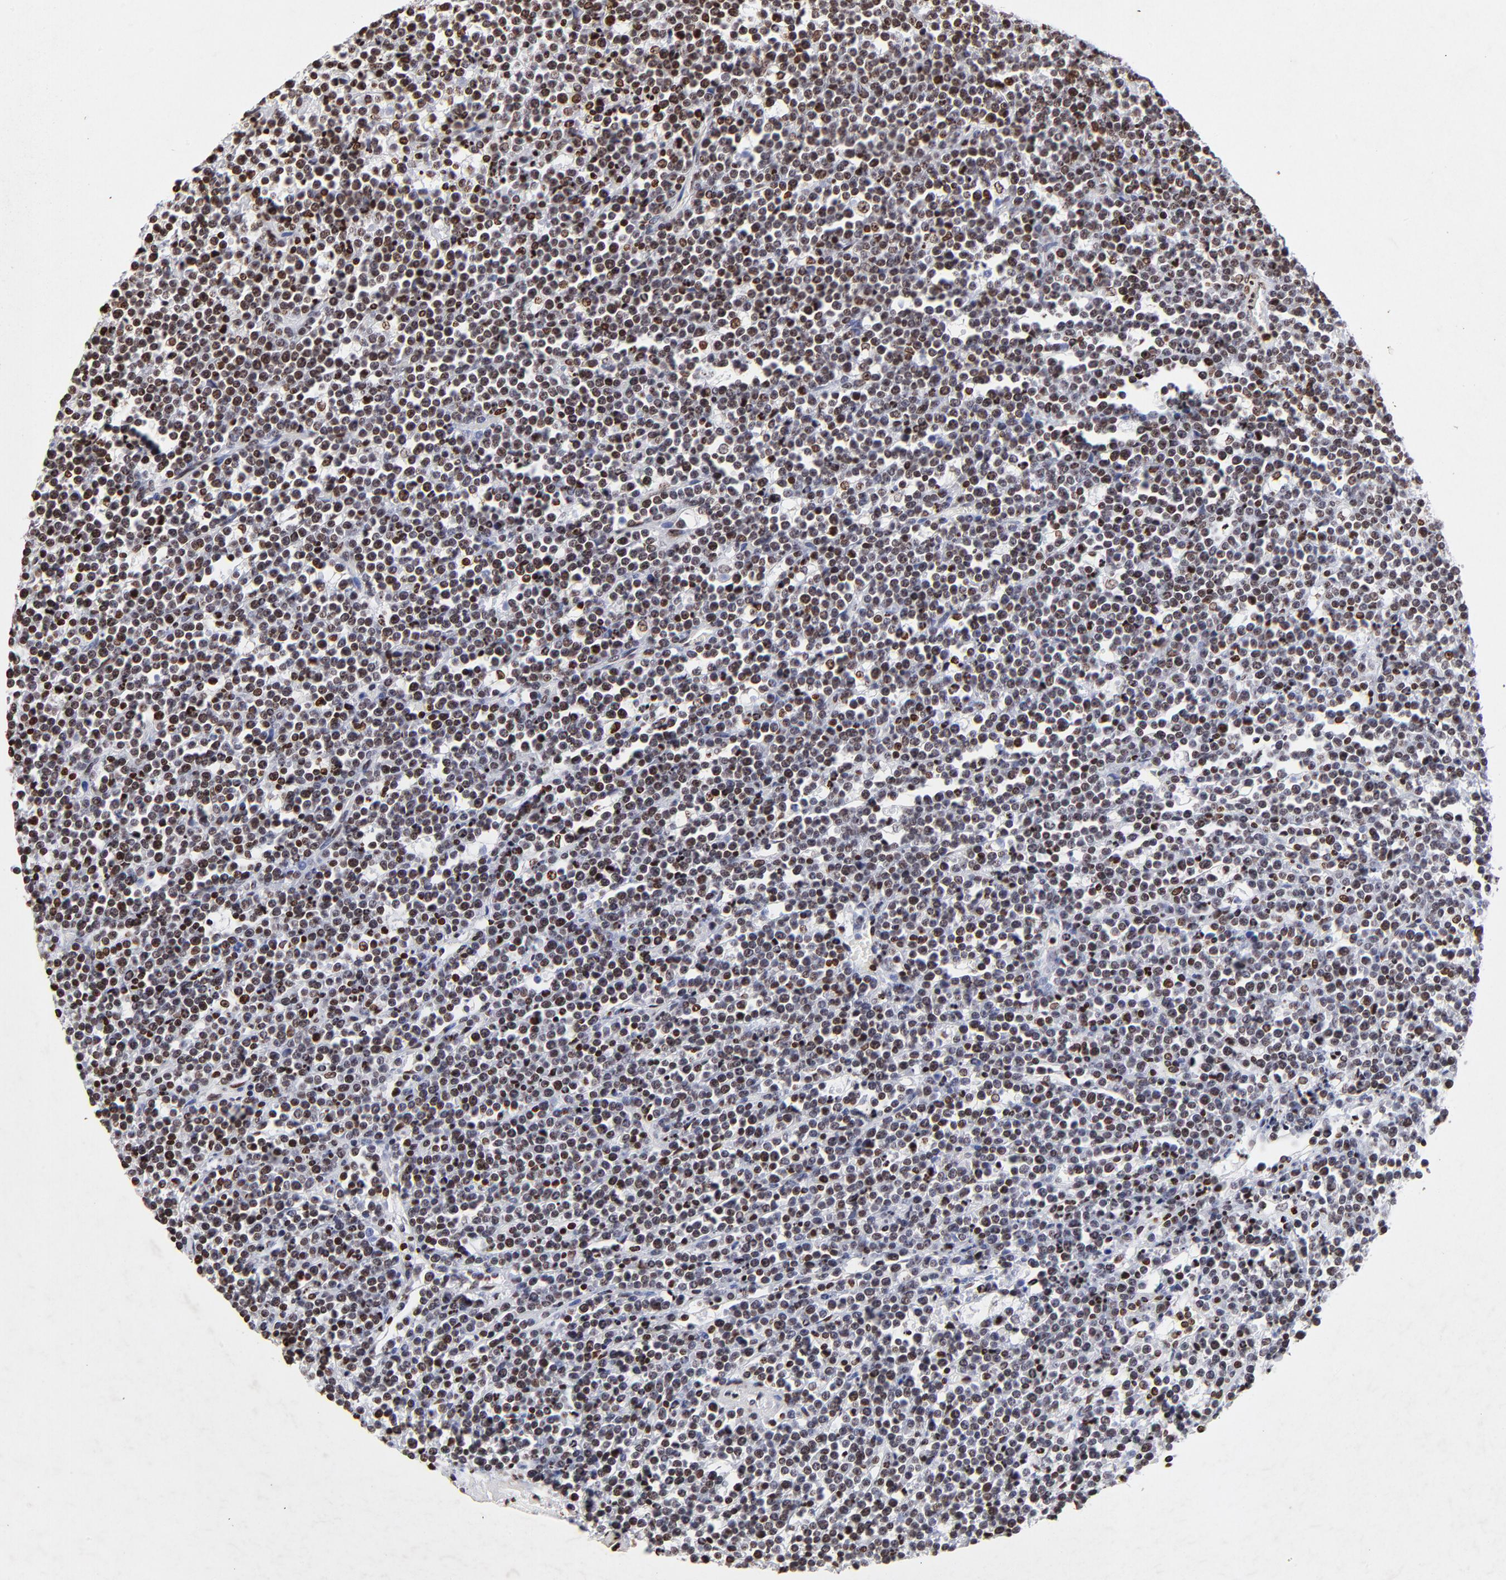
{"staining": {"intensity": "moderate", "quantity": ">75%", "location": "nuclear"}, "tissue": "lymphoma", "cell_type": "Tumor cells", "image_type": "cancer", "snomed": [{"axis": "morphology", "description": "Malignant lymphoma, non-Hodgkin's type, High grade"}, {"axis": "topography", "description": "Ovary"}], "caption": "IHC of human high-grade malignant lymphoma, non-Hodgkin's type reveals medium levels of moderate nuclear expression in approximately >75% of tumor cells. Using DAB (brown) and hematoxylin (blue) stains, captured at high magnification using brightfield microscopy.", "gene": "FBH1", "patient": {"sex": "female", "age": 56}}